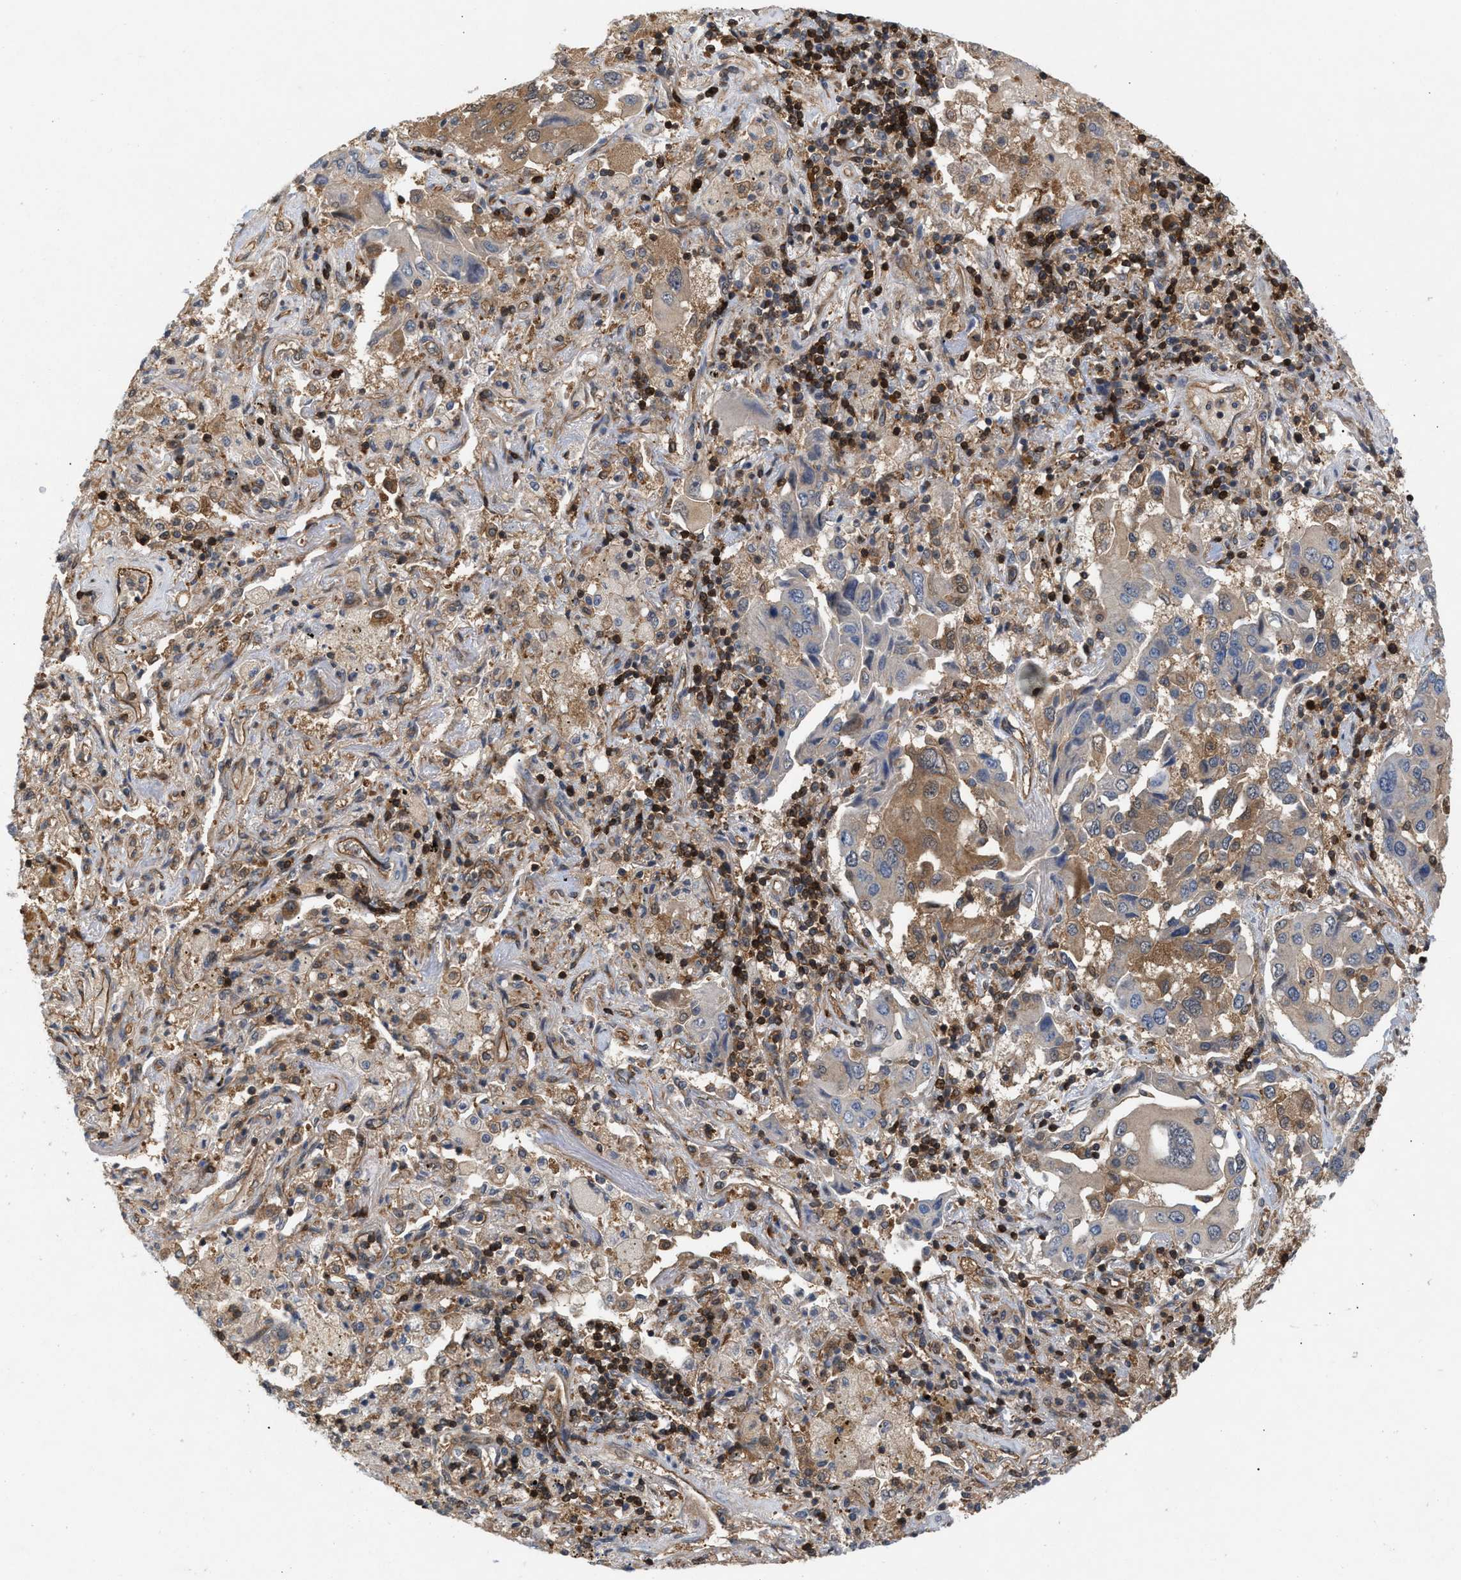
{"staining": {"intensity": "moderate", "quantity": "<25%", "location": "cytoplasmic/membranous"}, "tissue": "lung cancer", "cell_type": "Tumor cells", "image_type": "cancer", "snomed": [{"axis": "morphology", "description": "Adenocarcinoma, NOS"}, {"axis": "topography", "description": "Lung"}], "caption": "Brown immunohistochemical staining in human lung cancer (adenocarcinoma) displays moderate cytoplasmic/membranous staining in about <25% of tumor cells.", "gene": "GLOD4", "patient": {"sex": "female", "age": 65}}